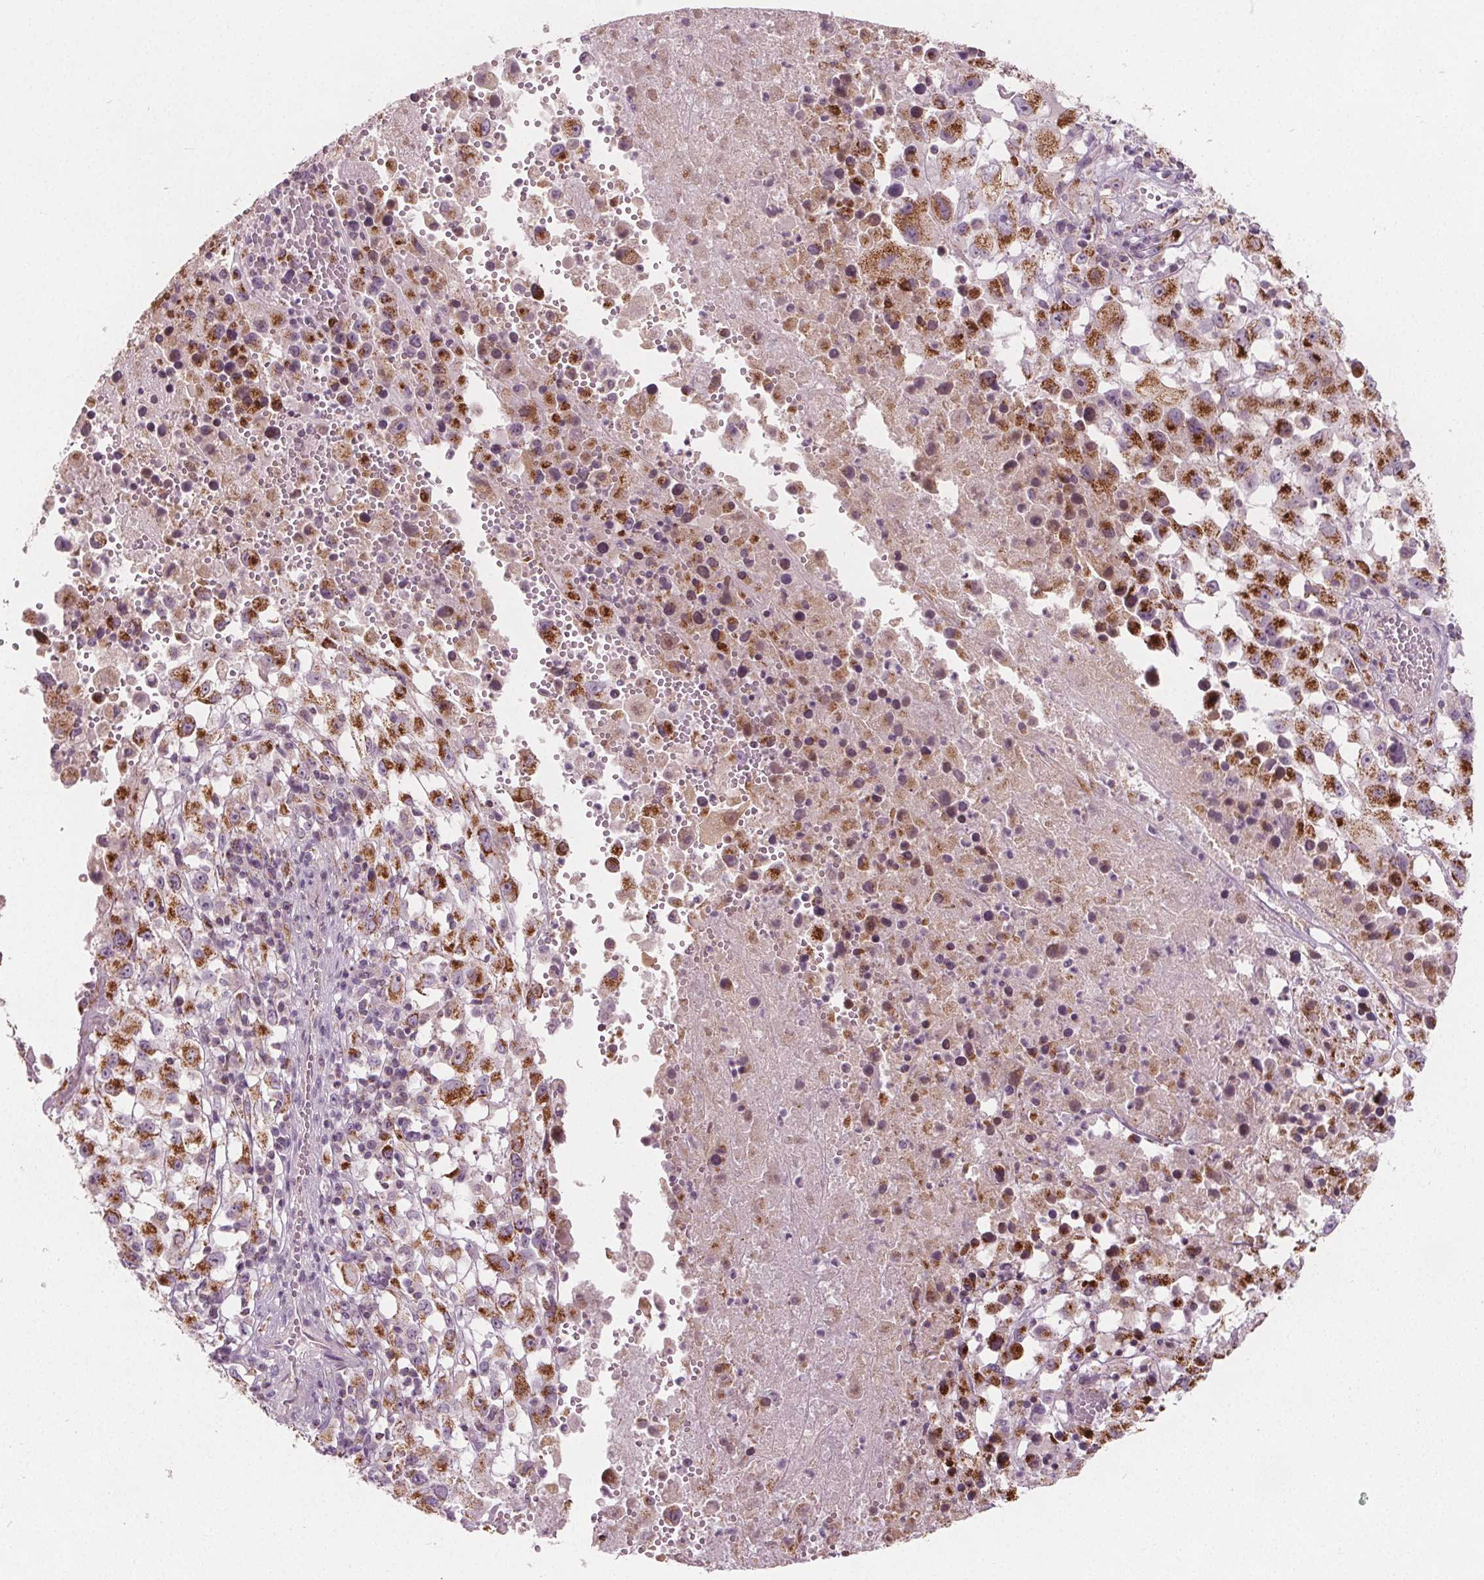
{"staining": {"intensity": "strong", "quantity": "25%-75%", "location": "cytoplasmic/membranous"}, "tissue": "melanoma", "cell_type": "Tumor cells", "image_type": "cancer", "snomed": [{"axis": "morphology", "description": "Malignant melanoma, Metastatic site"}, {"axis": "topography", "description": "Soft tissue"}], "caption": "Malignant melanoma (metastatic site) tissue exhibits strong cytoplasmic/membranous expression in approximately 25%-75% of tumor cells, visualized by immunohistochemistry.", "gene": "ECI2", "patient": {"sex": "male", "age": 50}}